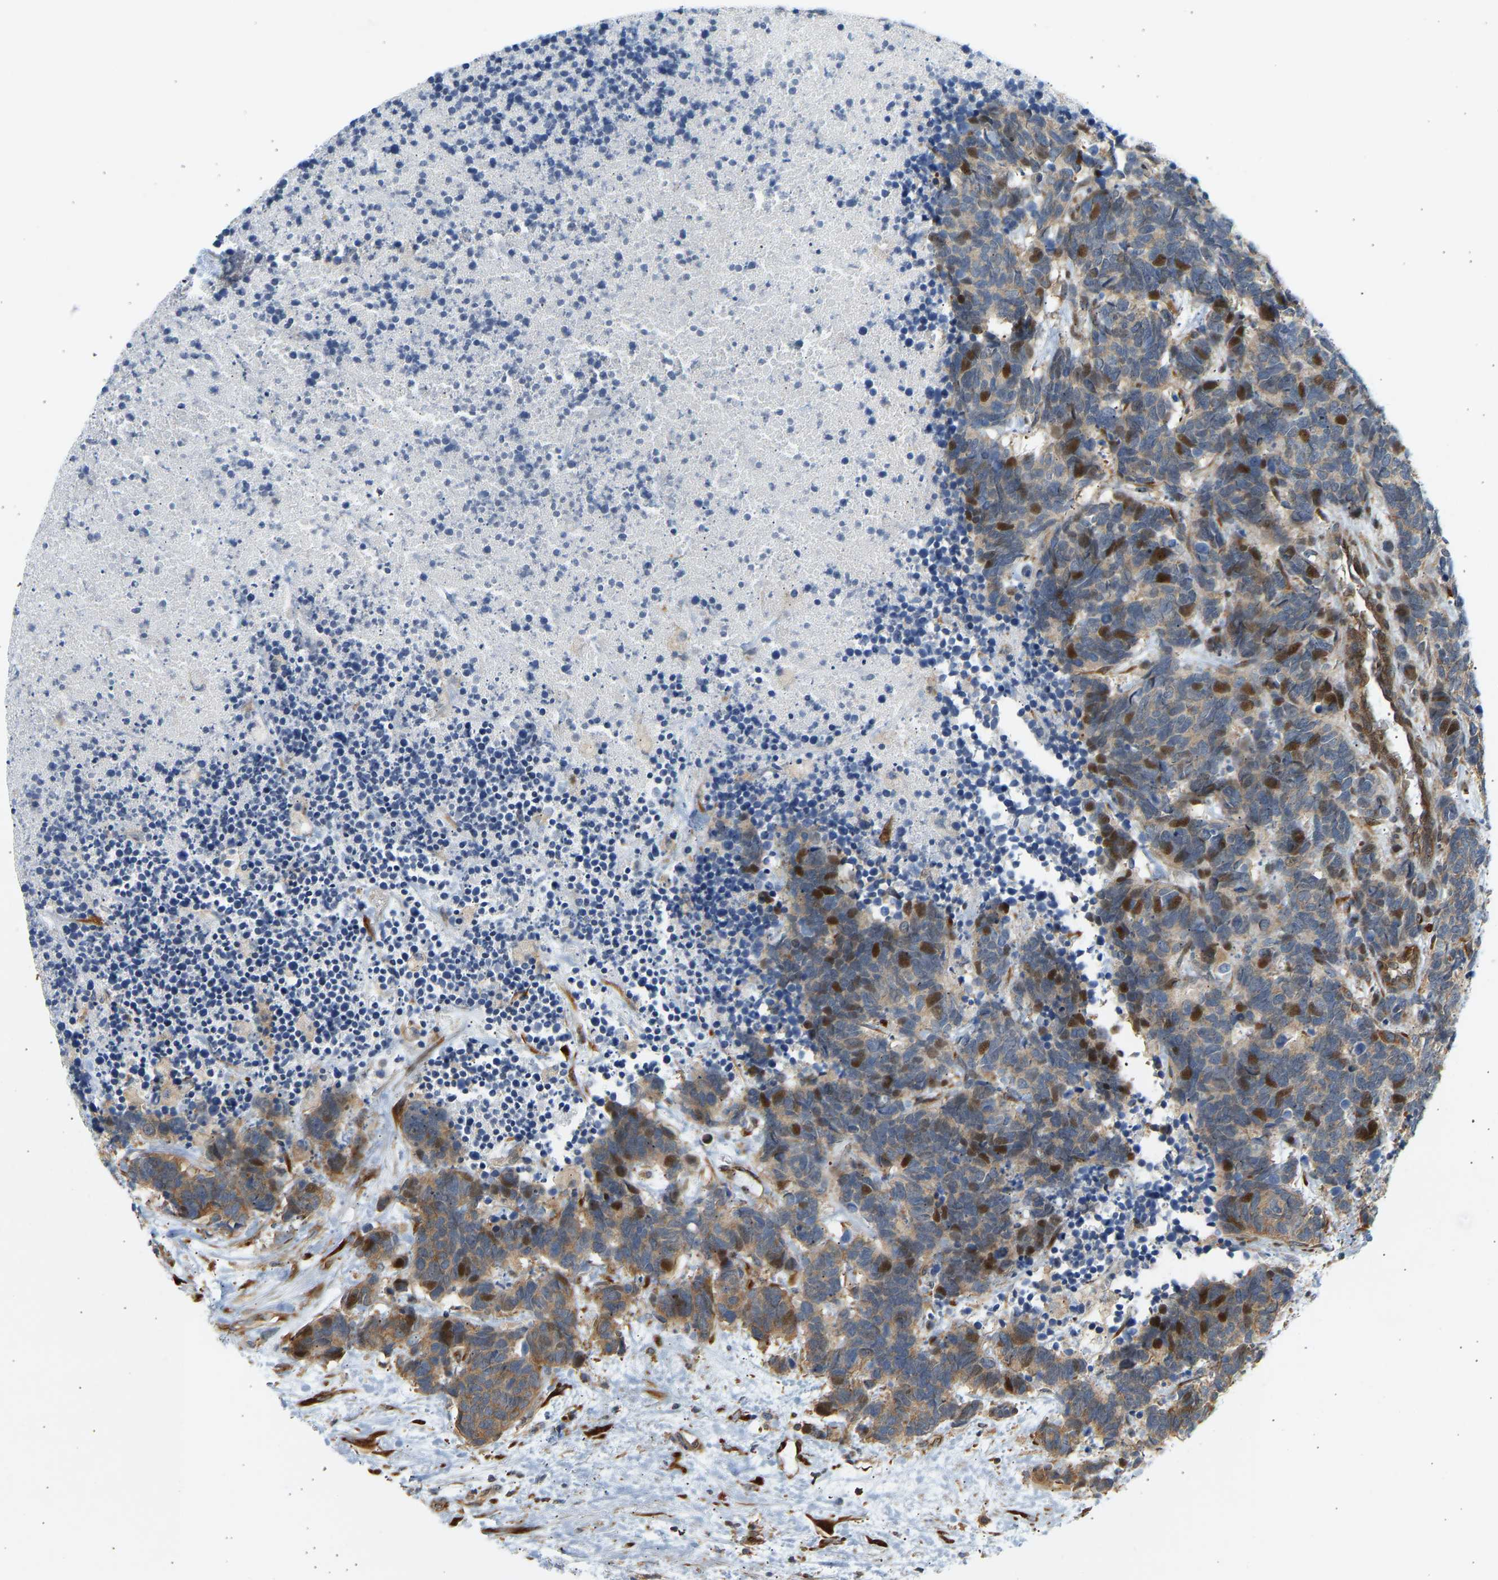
{"staining": {"intensity": "moderate", "quantity": ">75%", "location": "cytoplasmic/membranous,nuclear"}, "tissue": "carcinoid", "cell_type": "Tumor cells", "image_type": "cancer", "snomed": [{"axis": "morphology", "description": "Carcinoma, NOS"}, {"axis": "morphology", "description": "Carcinoid, malignant, NOS"}, {"axis": "topography", "description": "Urinary bladder"}], "caption": "Human malignant carcinoid stained with a protein marker shows moderate staining in tumor cells.", "gene": "RPS14", "patient": {"sex": "male", "age": 57}}